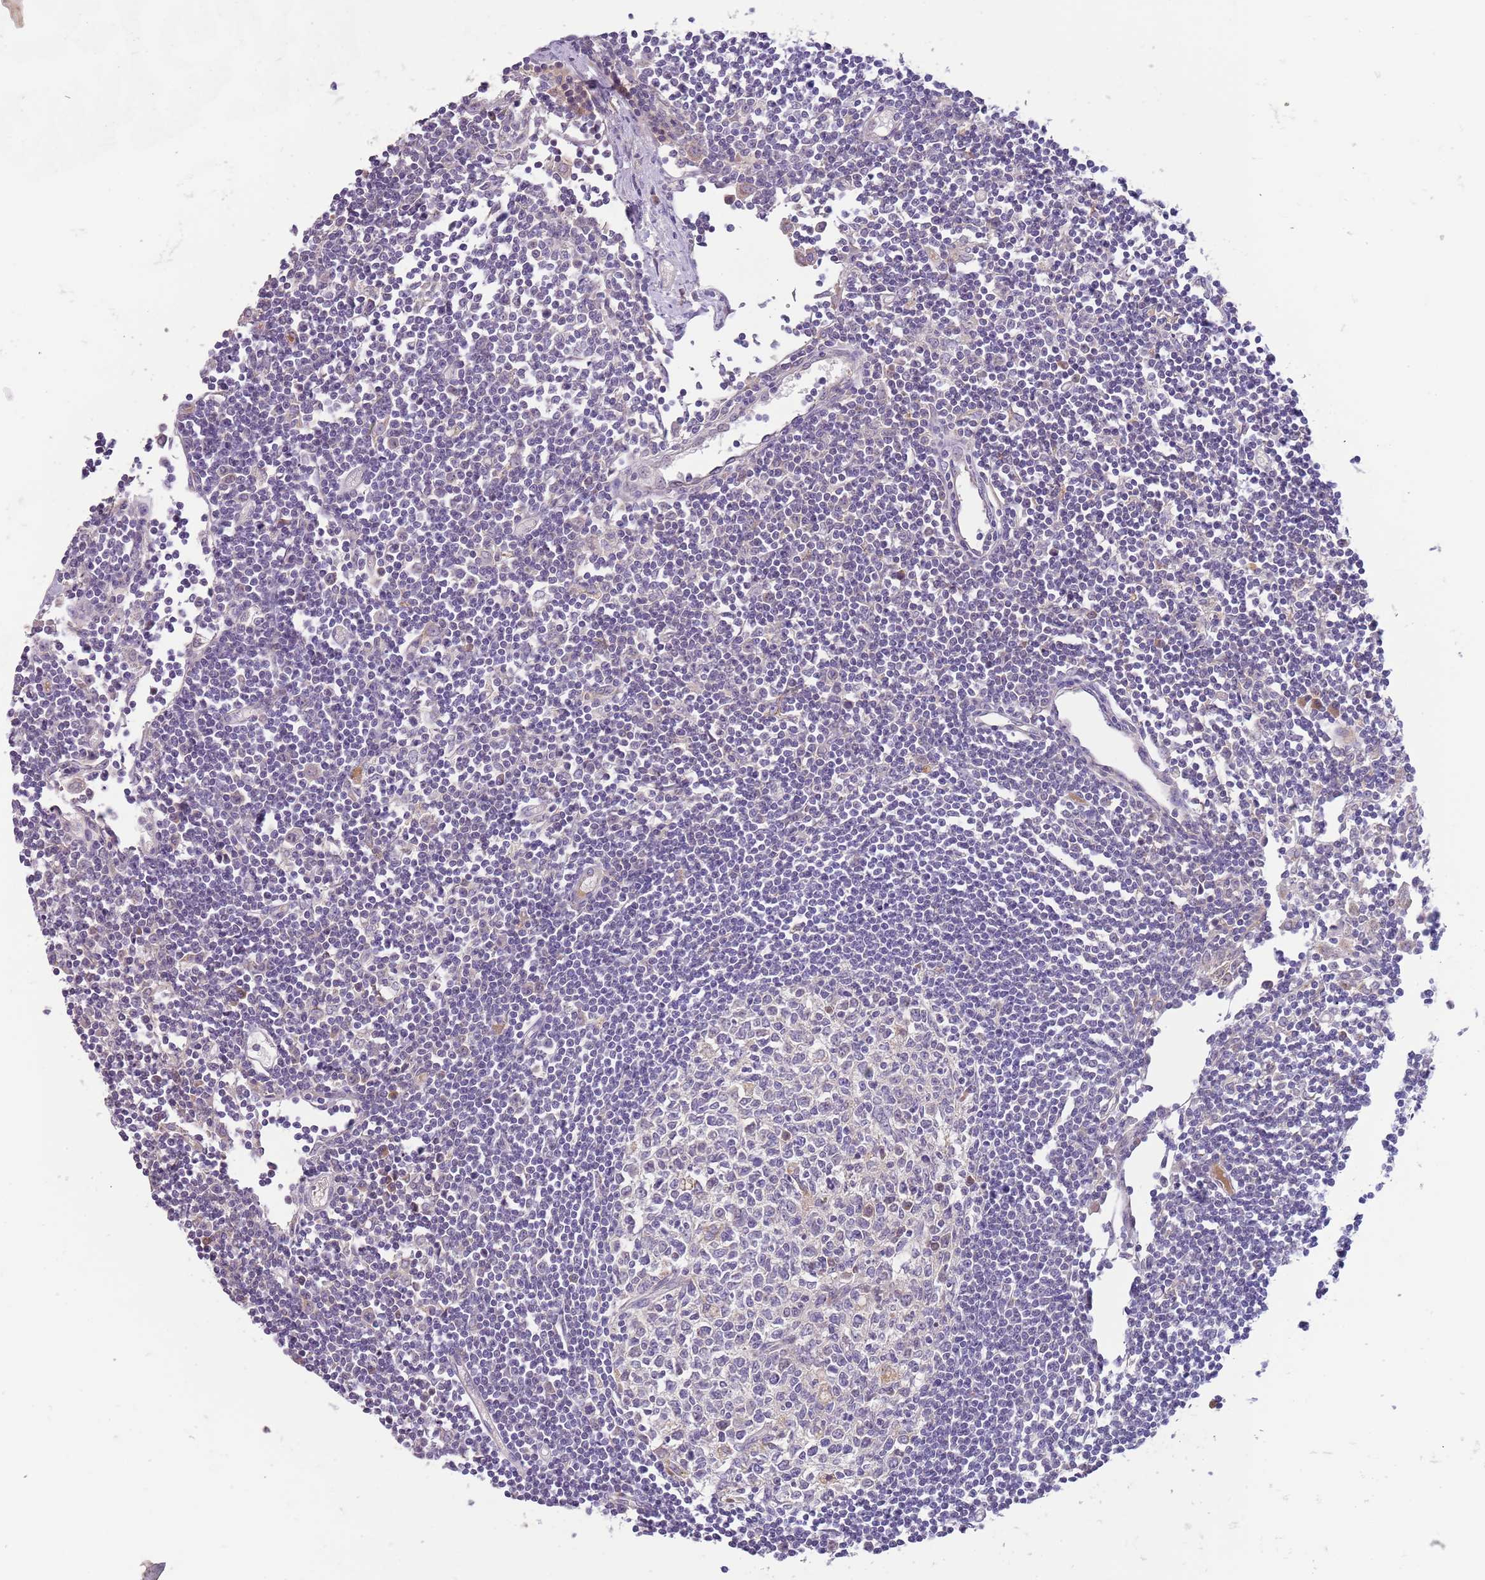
{"staining": {"intensity": "negative", "quantity": "none", "location": "none"}, "tissue": "lymph node", "cell_type": "Germinal center cells", "image_type": "normal", "snomed": [{"axis": "morphology", "description": "Normal tissue, NOS"}, {"axis": "topography", "description": "Lymph node"}], "caption": "Immunohistochemical staining of normal lymph node shows no significant positivity in germinal center cells.", "gene": "FECH", "patient": {"sex": "female", "age": 11}}